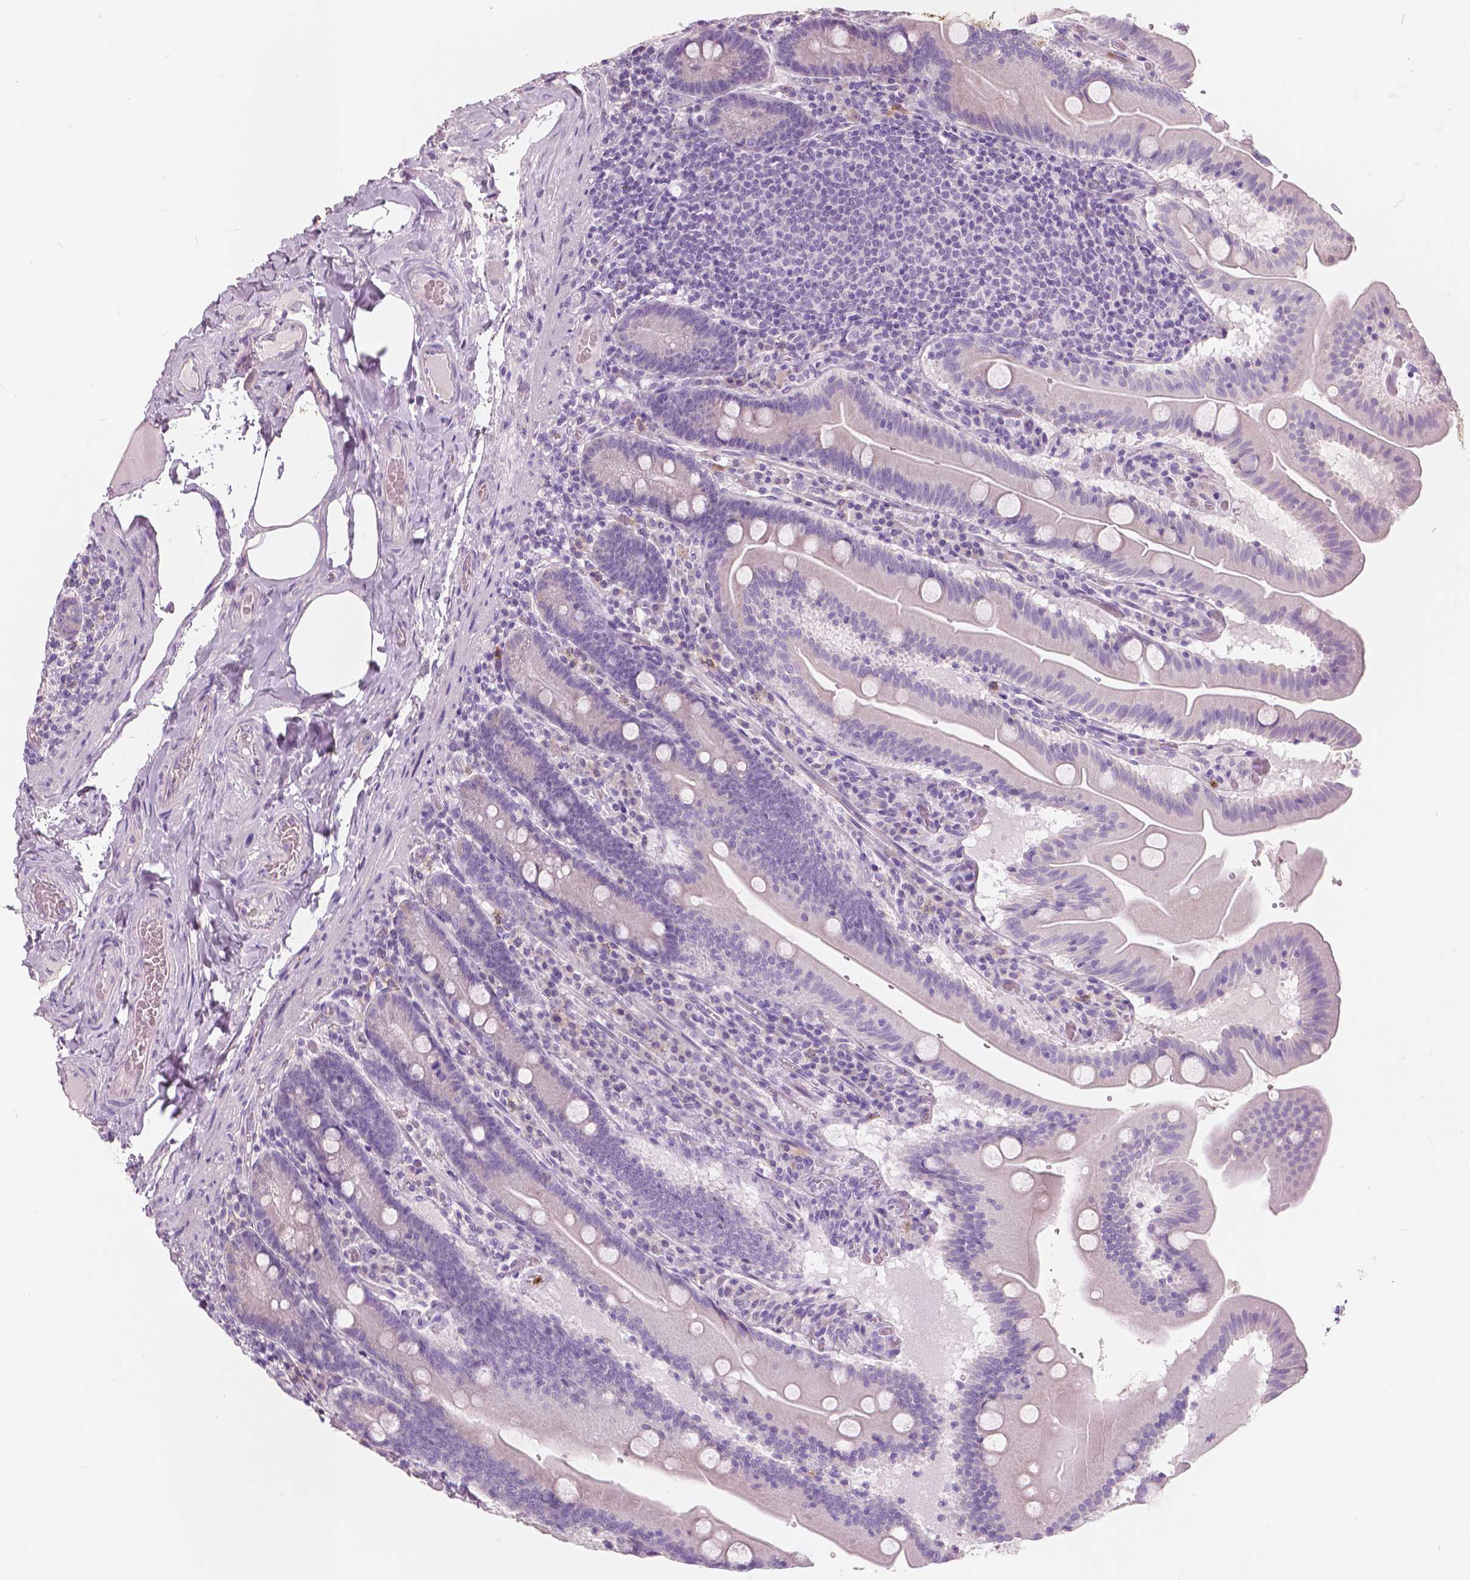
{"staining": {"intensity": "negative", "quantity": "none", "location": "none"}, "tissue": "small intestine", "cell_type": "Glandular cells", "image_type": "normal", "snomed": [{"axis": "morphology", "description": "Normal tissue, NOS"}, {"axis": "topography", "description": "Small intestine"}], "caption": "DAB immunohistochemical staining of unremarkable small intestine displays no significant positivity in glandular cells.", "gene": "CXCR2", "patient": {"sex": "male", "age": 37}}